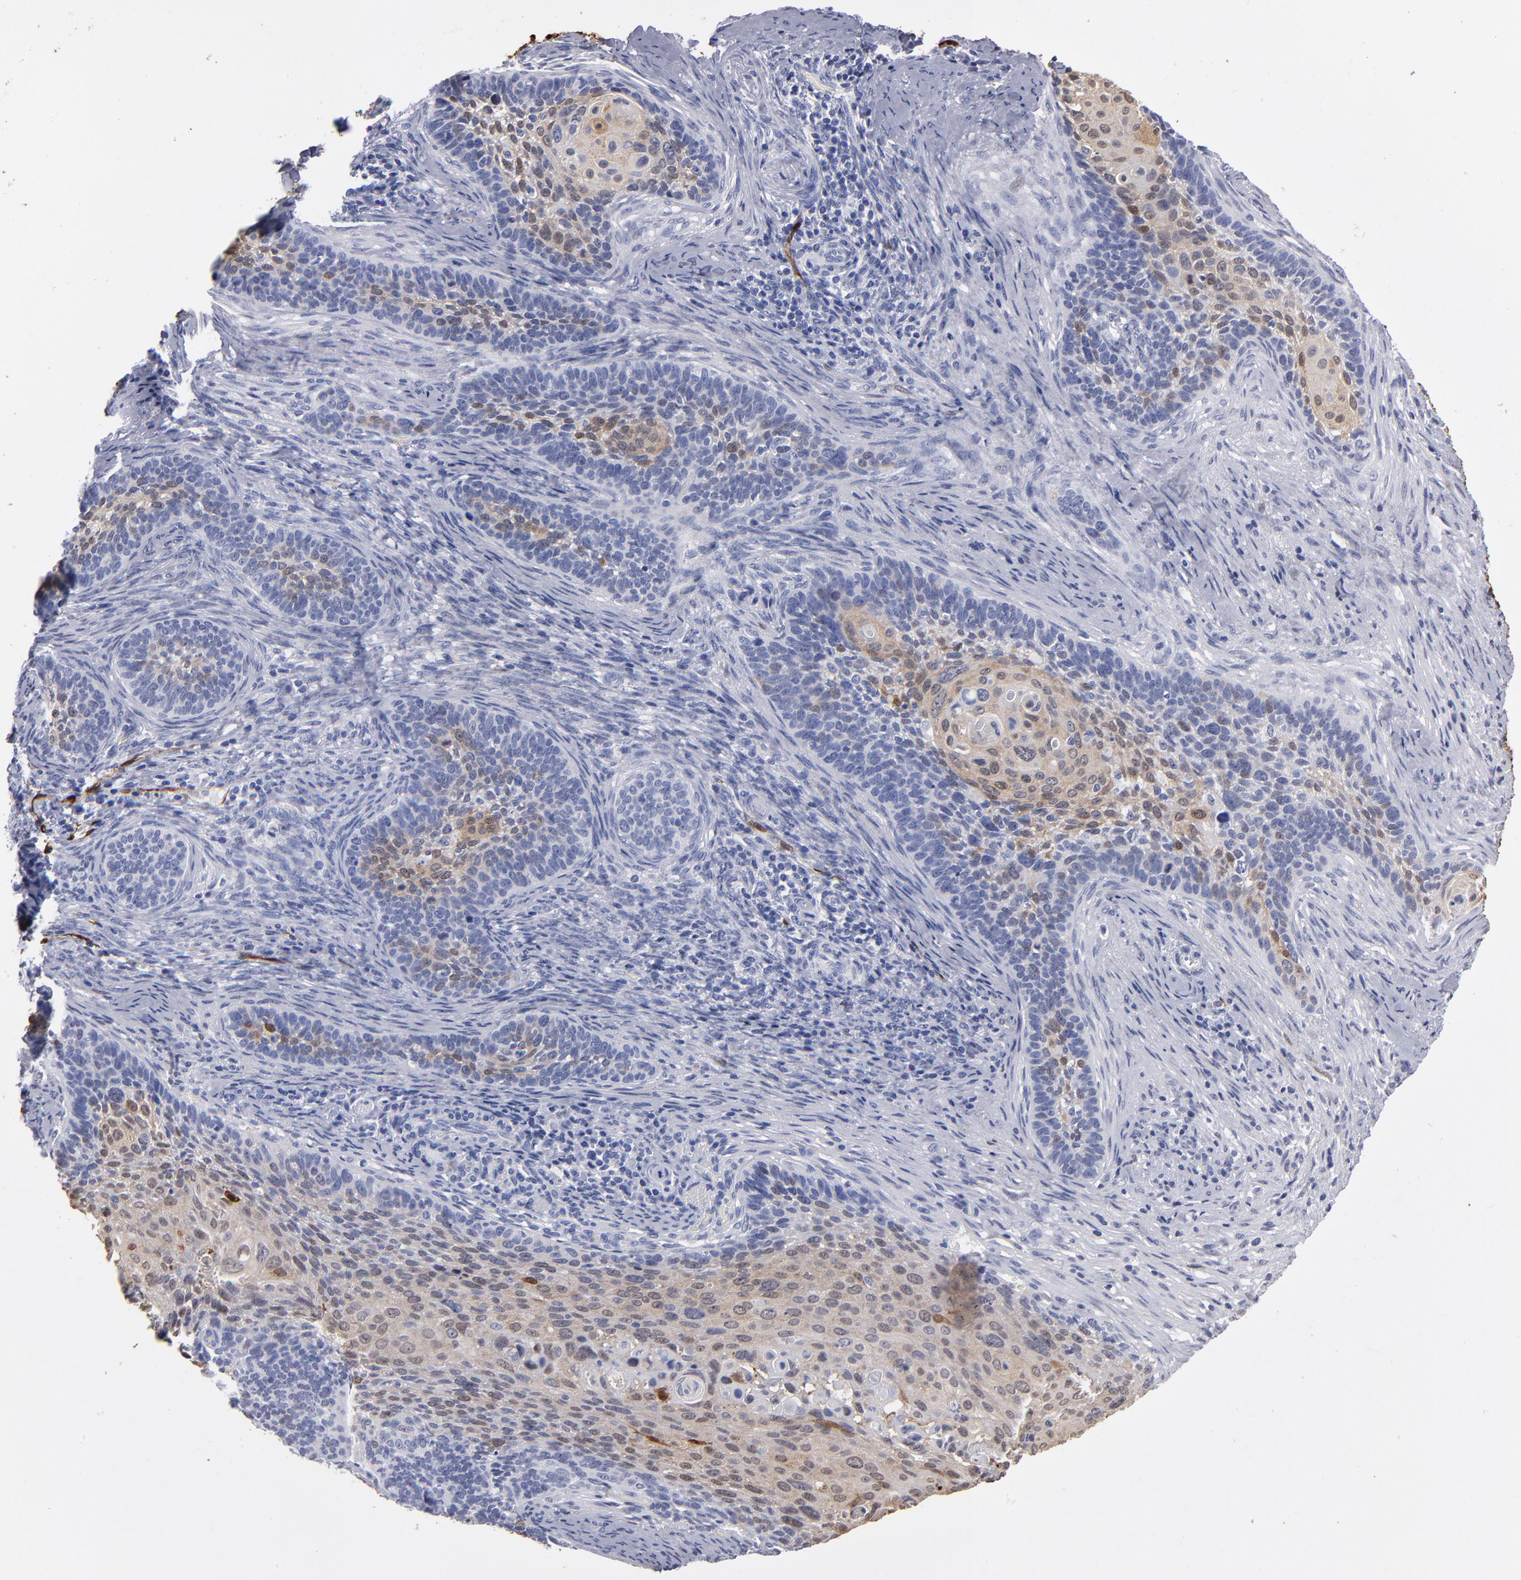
{"staining": {"intensity": "moderate", "quantity": "25%-75%", "location": "cytoplasmic/membranous,nuclear"}, "tissue": "cervical cancer", "cell_type": "Tumor cells", "image_type": "cancer", "snomed": [{"axis": "morphology", "description": "Squamous cell carcinoma, NOS"}, {"axis": "topography", "description": "Cervix"}], "caption": "Squamous cell carcinoma (cervical) stained for a protein demonstrates moderate cytoplasmic/membranous and nuclear positivity in tumor cells.", "gene": "FABP4", "patient": {"sex": "female", "age": 33}}